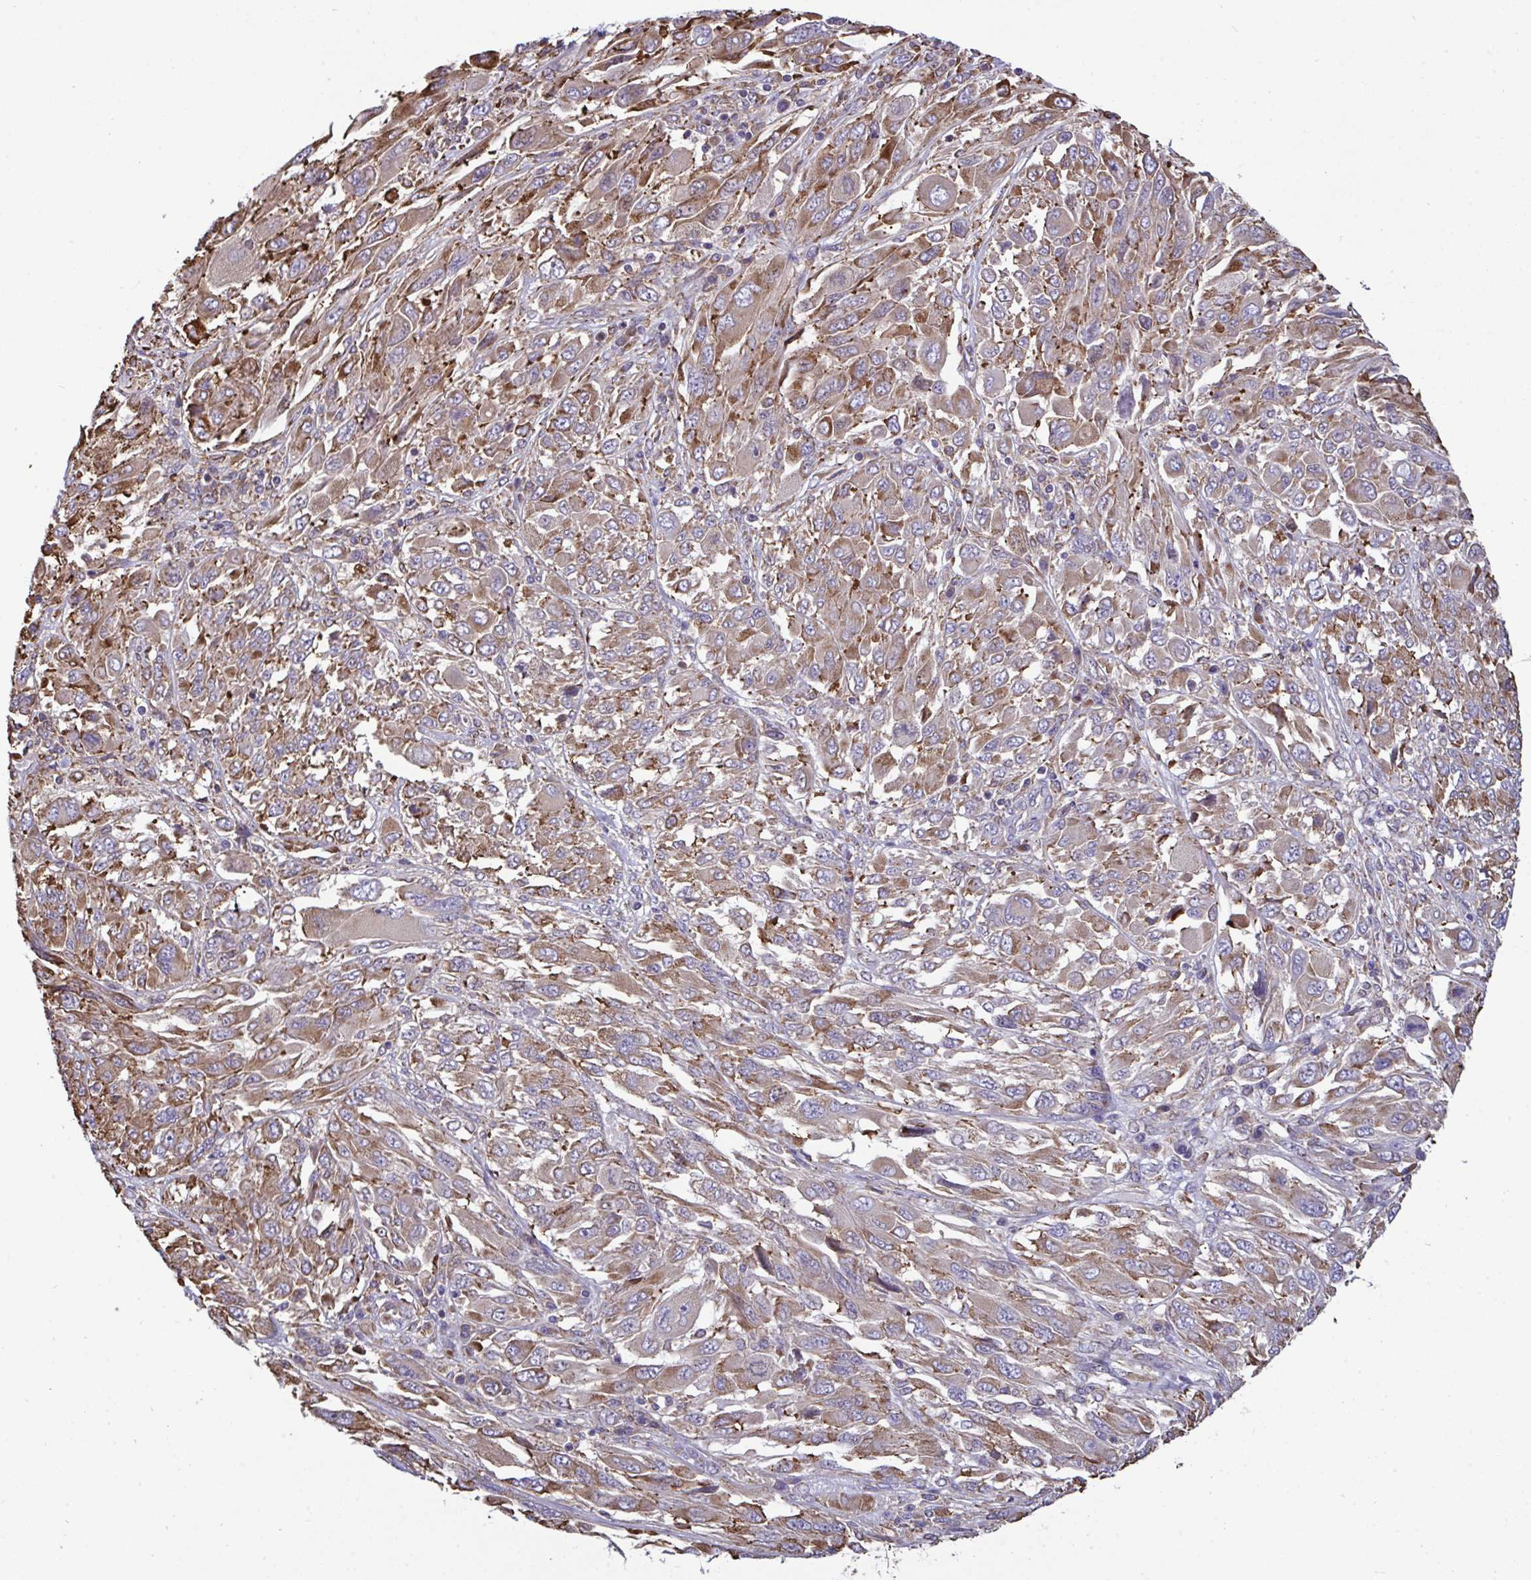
{"staining": {"intensity": "weak", "quantity": ">75%", "location": "cytoplasmic/membranous"}, "tissue": "melanoma", "cell_type": "Tumor cells", "image_type": "cancer", "snomed": [{"axis": "morphology", "description": "Malignant melanoma, NOS"}, {"axis": "topography", "description": "Skin"}], "caption": "Protein staining exhibits weak cytoplasmic/membranous positivity in about >75% of tumor cells in melanoma.", "gene": "MYMK", "patient": {"sex": "female", "age": 91}}